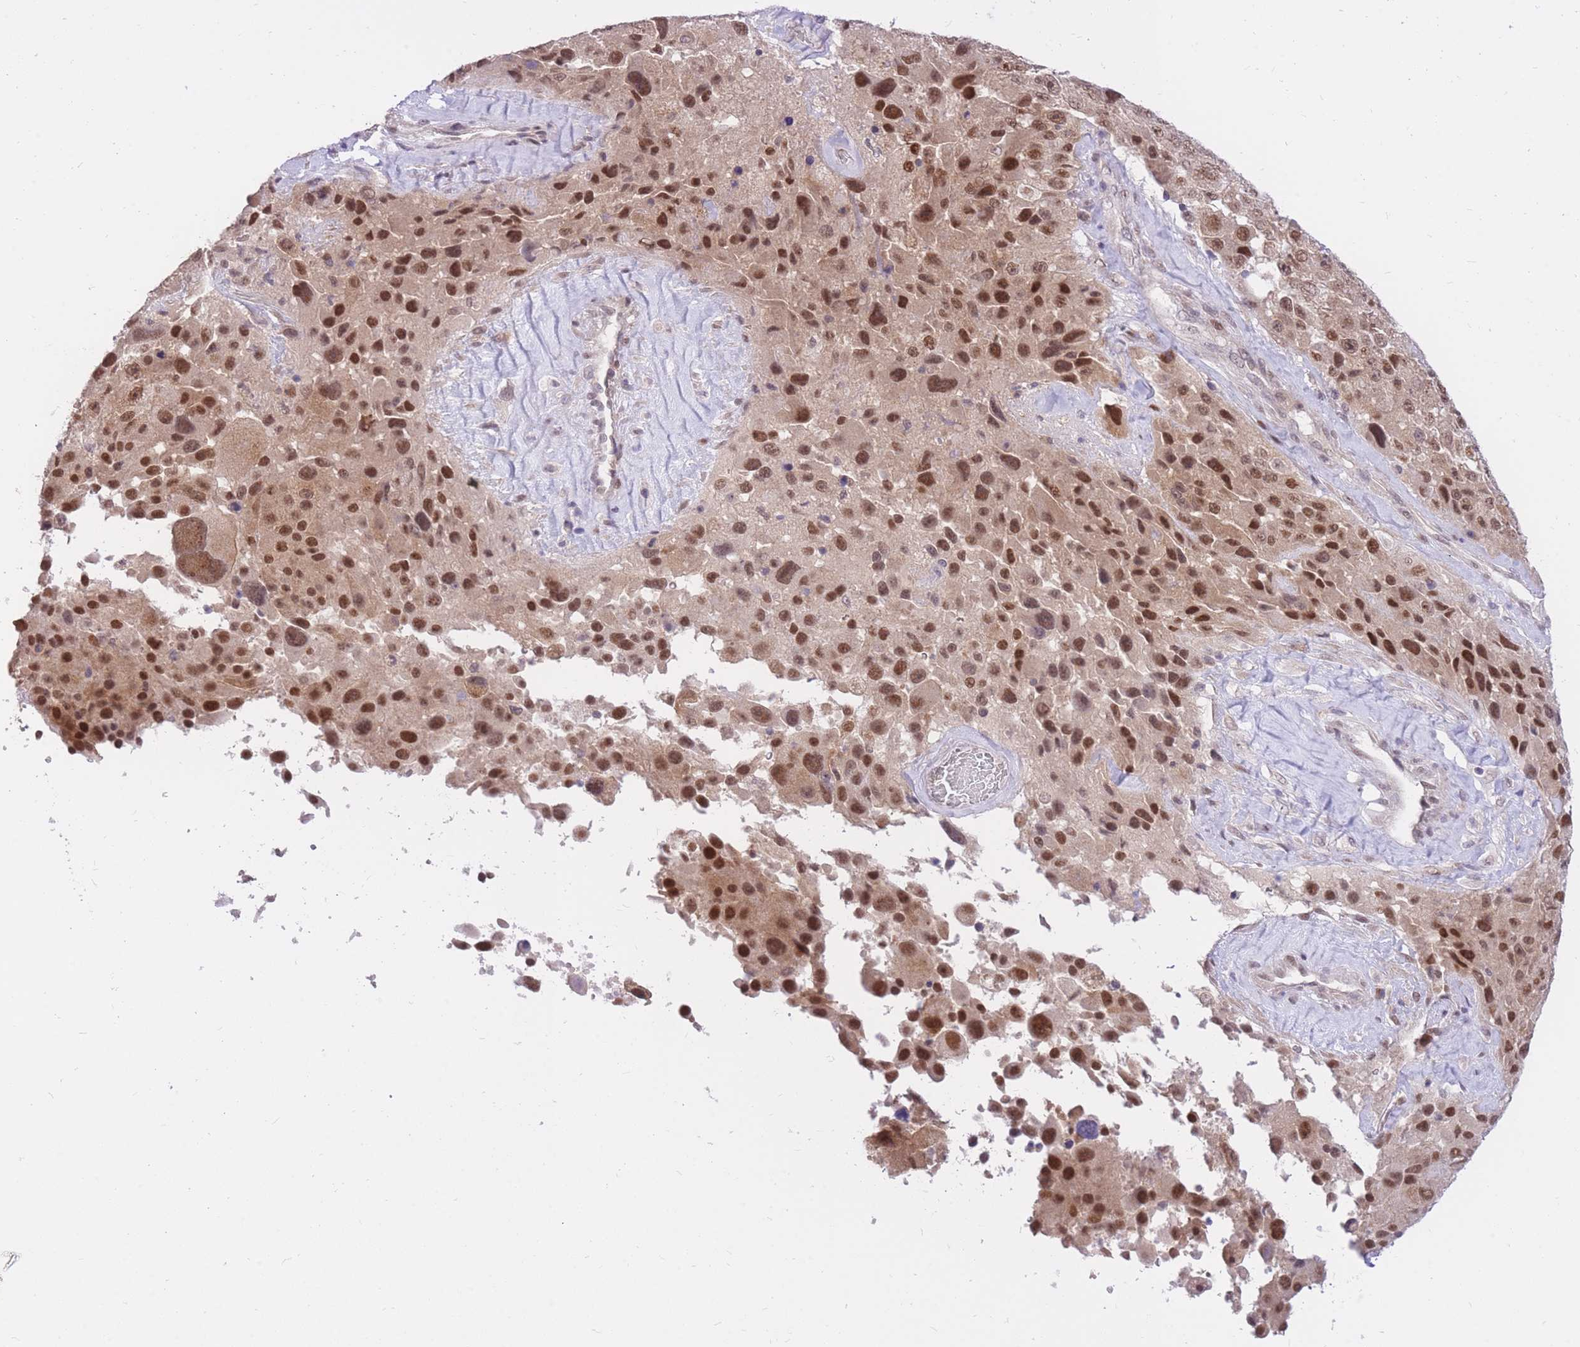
{"staining": {"intensity": "strong", "quantity": ">75%", "location": "nuclear"}, "tissue": "melanoma", "cell_type": "Tumor cells", "image_type": "cancer", "snomed": [{"axis": "morphology", "description": "Malignant melanoma, Metastatic site"}, {"axis": "topography", "description": "Lymph node"}], "caption": "Tumor cells show high levels of strong nuclear positivity in approximately >75% of cells in melanoma.", "gene": "MINDY2", "patient": {"sex": "male", "age": 62}}